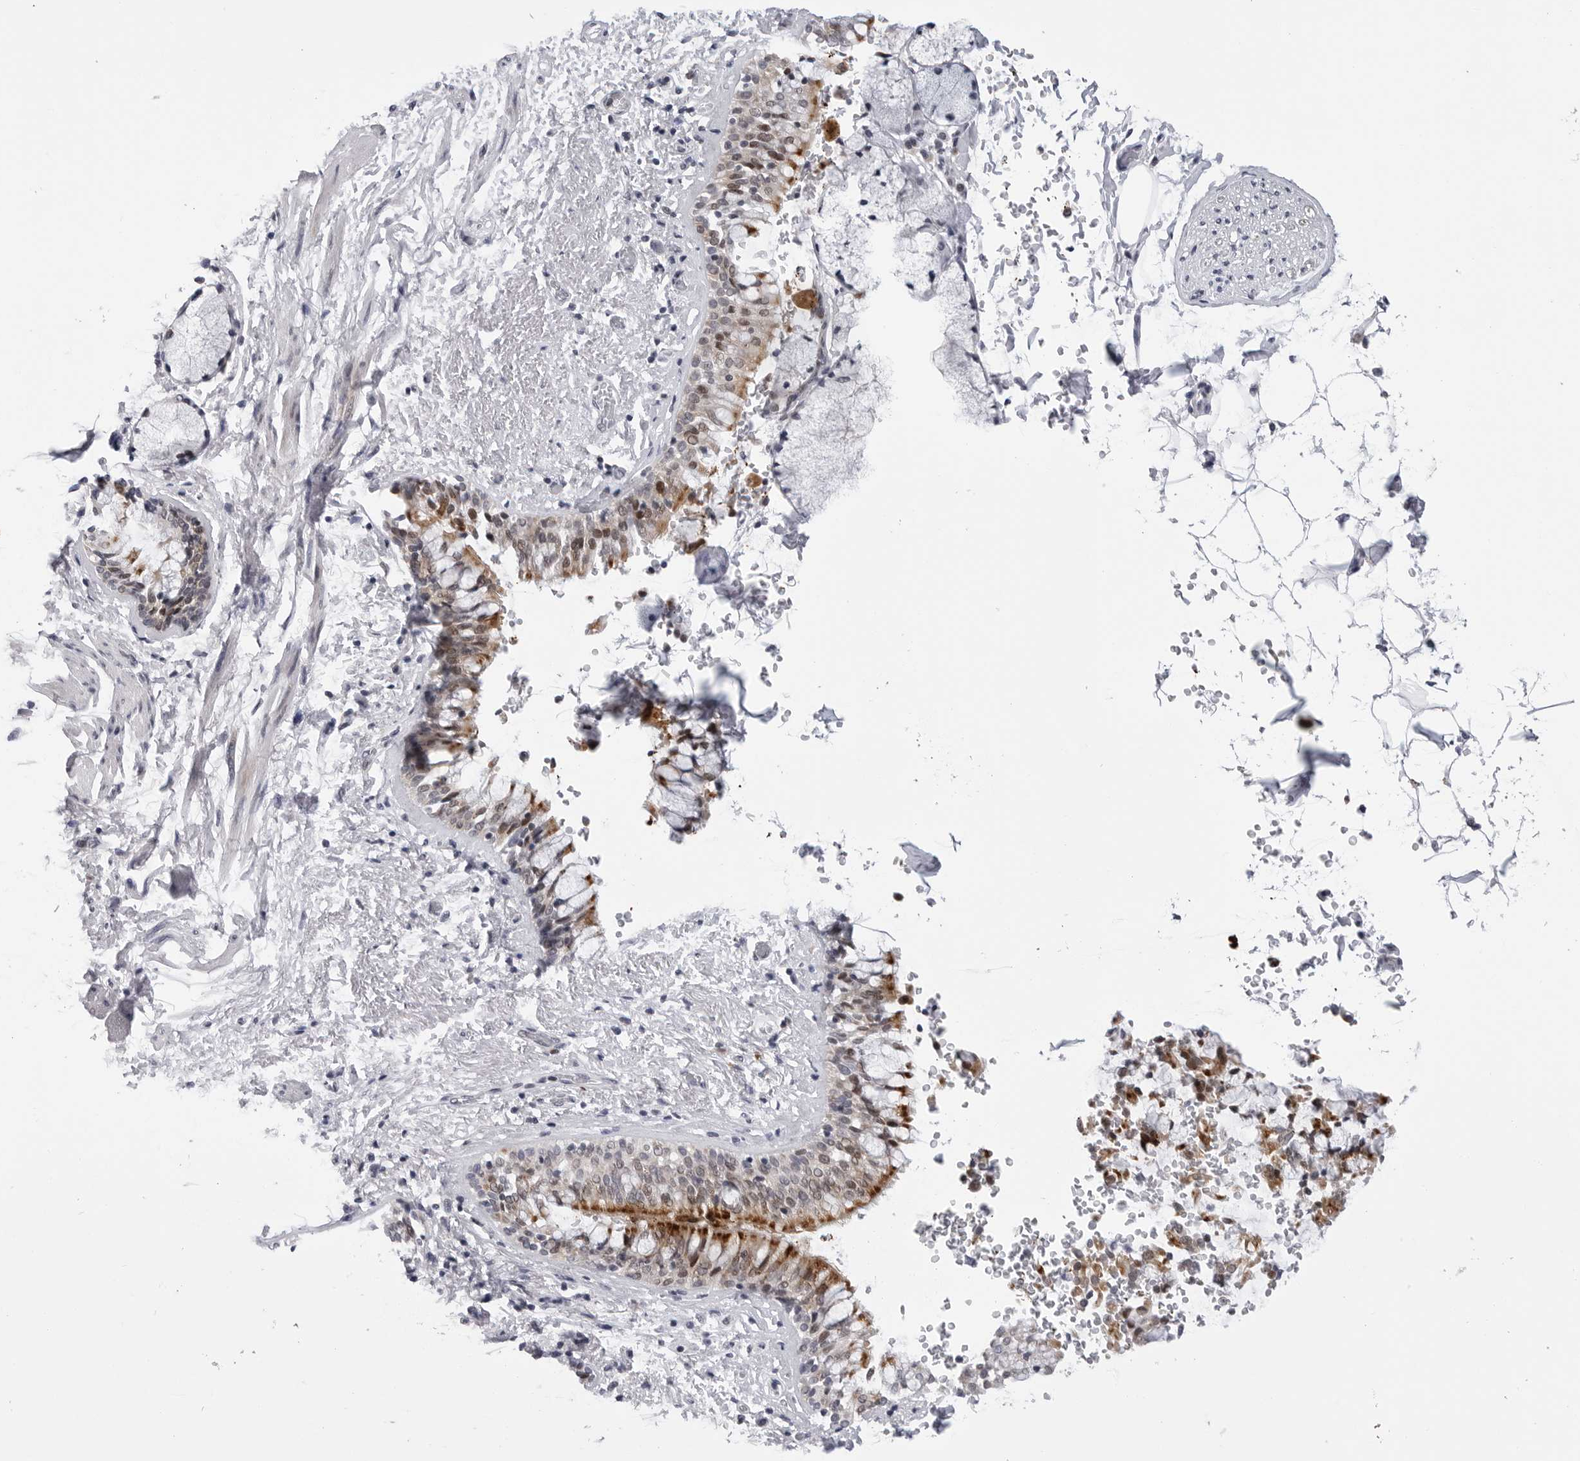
{"staining": {"intensity": "moderate", "quantity": ">75%", "location": "cytoplasmic/membranous,nuclear"}, "tissue": "bronchus", "cell_type": "Respiratory epithelial cells", "image_type": "normal", "snomed": [{"axis": "morphology", "description": "Normal tissue, NOS"}, {"axis": "morphology", "description": "Inflammation, NOS"}, {"axis": "topography", "description": "Cartilage tissue"}, {"axis": "topography", "description": "Bronchus"}, {"axis": "topography", "description": "Lung"}], "caption": "This image exhibits immunohistochemistry staining of benign human bronchus, with medium moderate cytoplasmic/membranous,nuclear positivity in approximately >75% of respiratory epithelial cells.", "gene": "CDK20", "patient": {"sex": "female", "age": 64}}